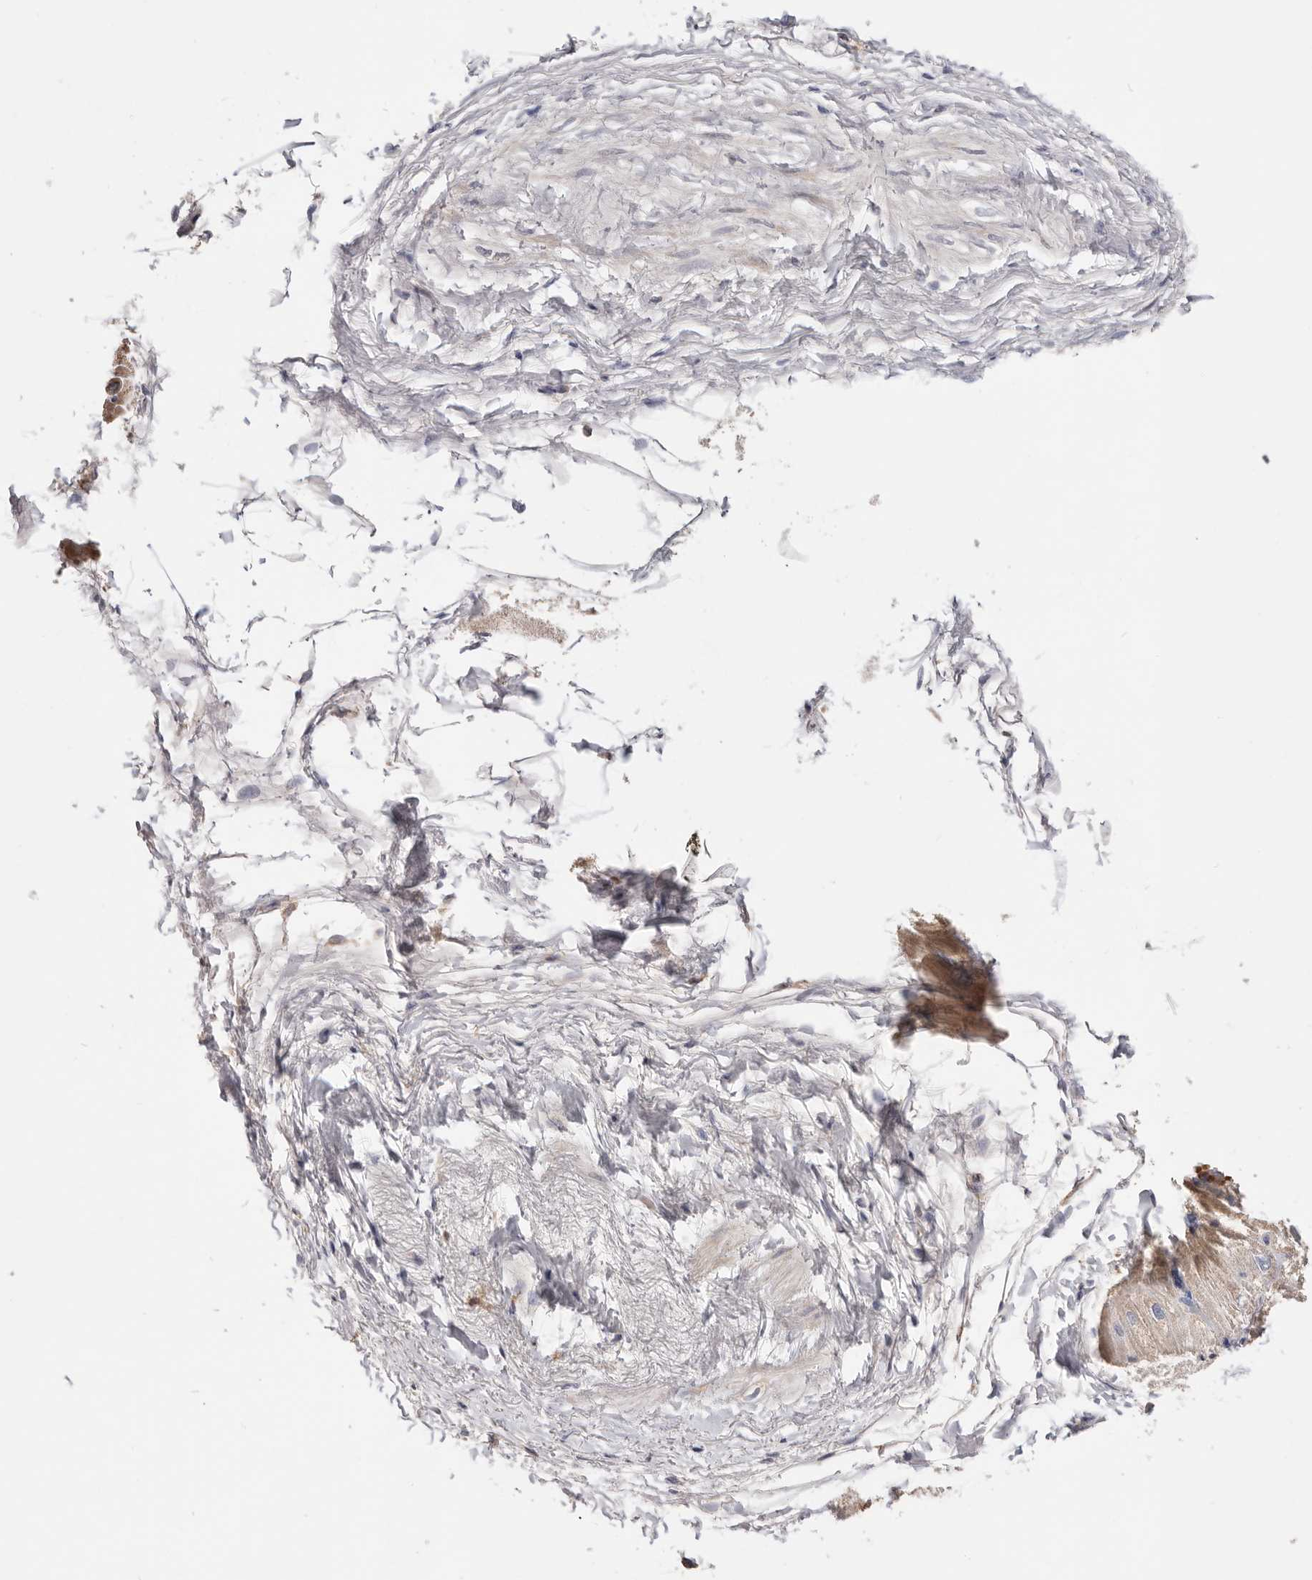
{"staining": {"intensity": "weak", "quantity": ">75%", "location": "cytoplasmic/membranous"}, "tissue": "heart muscle", "cell_type": "Cardiomyocytes", "image_type": "normal", "snomed": [{"axis": "morphology", "description": "Normal tissue, NOS"}, {"axis": "topography", "description": "Heart"}], "caption": "The immunohistochemical stain shows weak cytoplasmic/membranous expression in cardiomyocytes of benign heart muscle. The protein of interest is stained brown, and the nuclei are stained in blue (DAB (3,3'-diaminobenzidine) IHC with brightfield microscopy, high magnification).", "gene": "RNF213", "patient": {"sex": "male", "age": 50}}